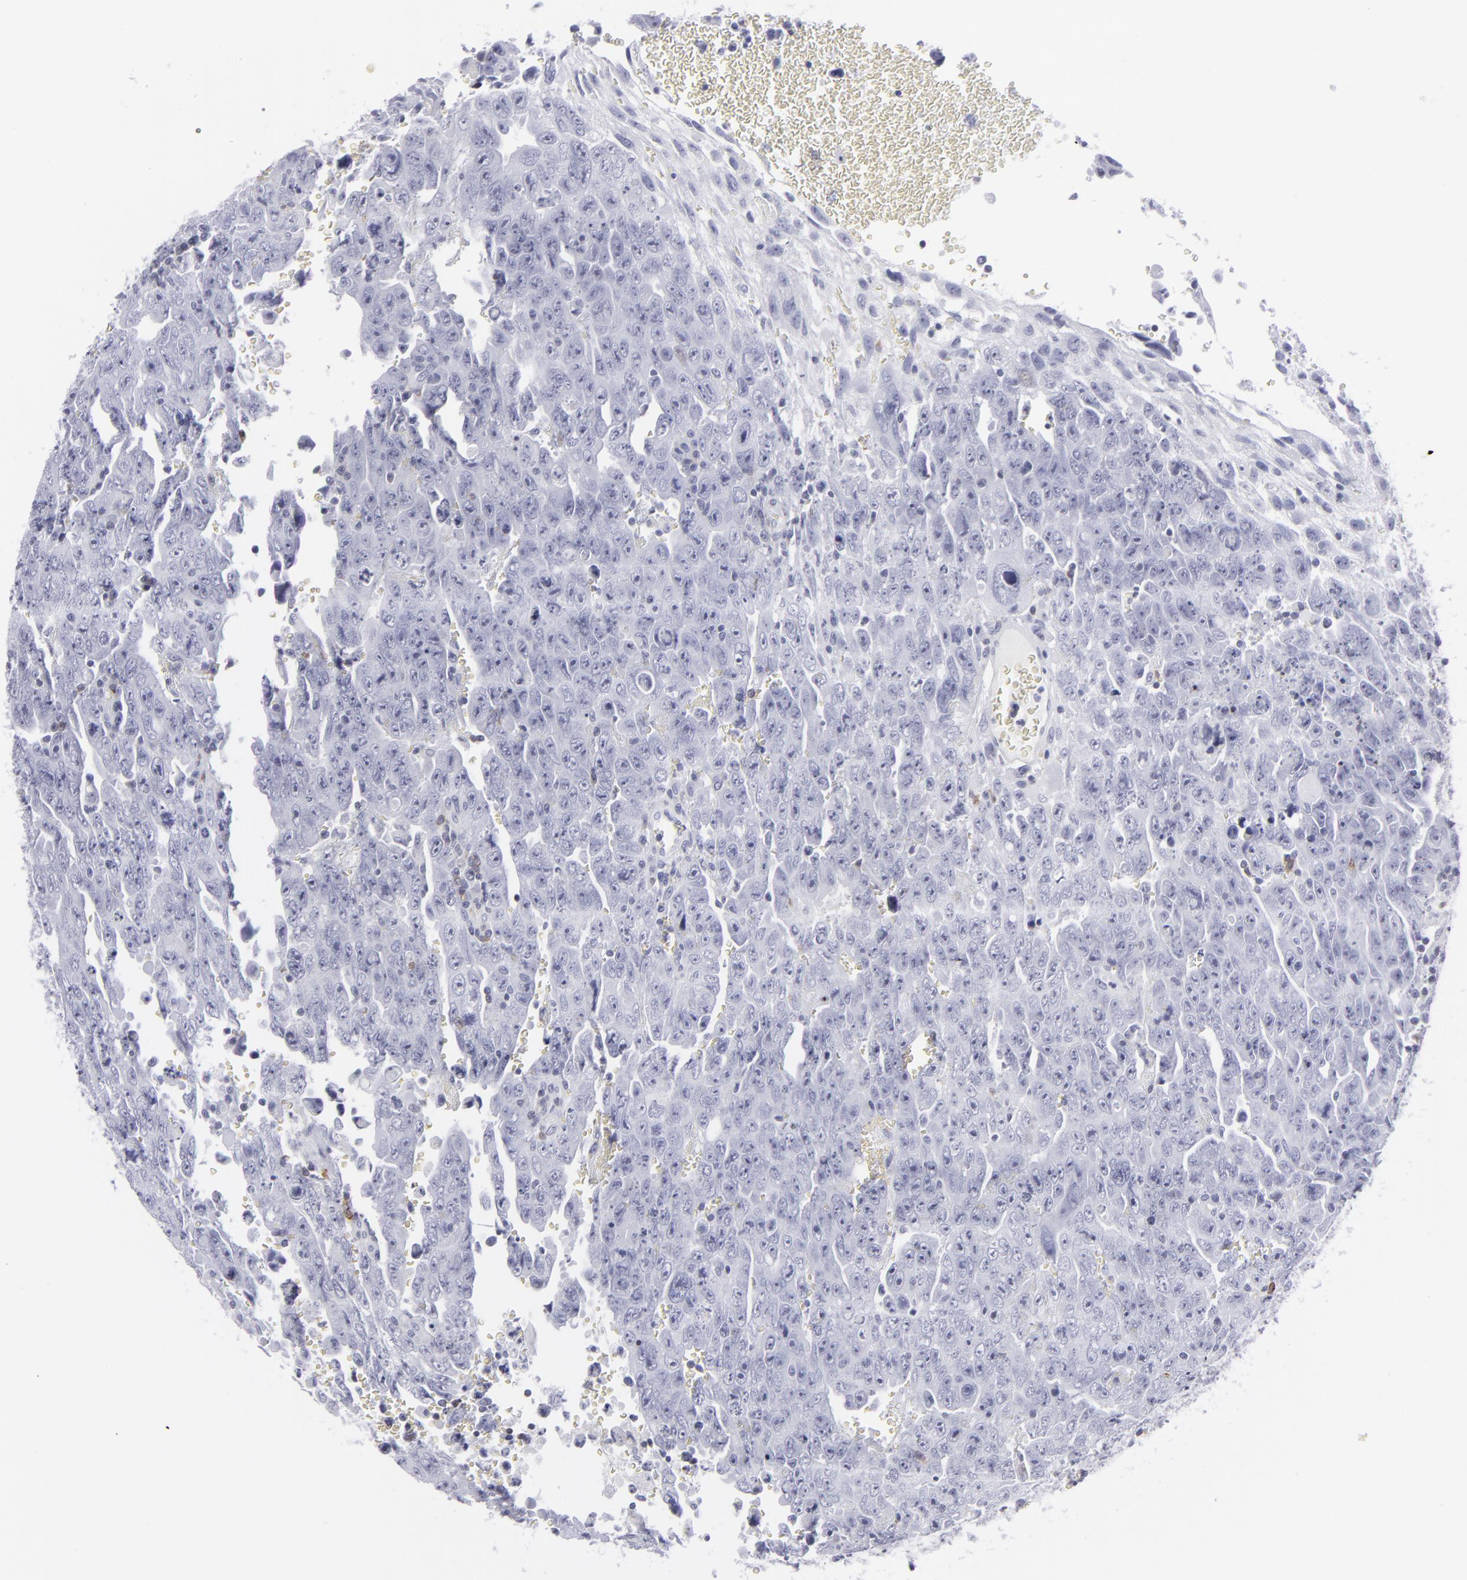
{"staining": {"intensity": "negative", "quantity": "none", "location": "none"}, "tissue": "testis cancer", "cell_type": "Tumor cells", "image_type": "cancer", "snomed": [{"axis": "morphology", "description": "Carcinoma, Embryonal, NOS"}, {"axis": "topography", "description": "Testis"}], "caption": "Tumor cells show no significant protein positivity in testis cancer (embryonal carcinoma).", "gene": "CD7", "patient": {"sex": "male", "age": 28}}